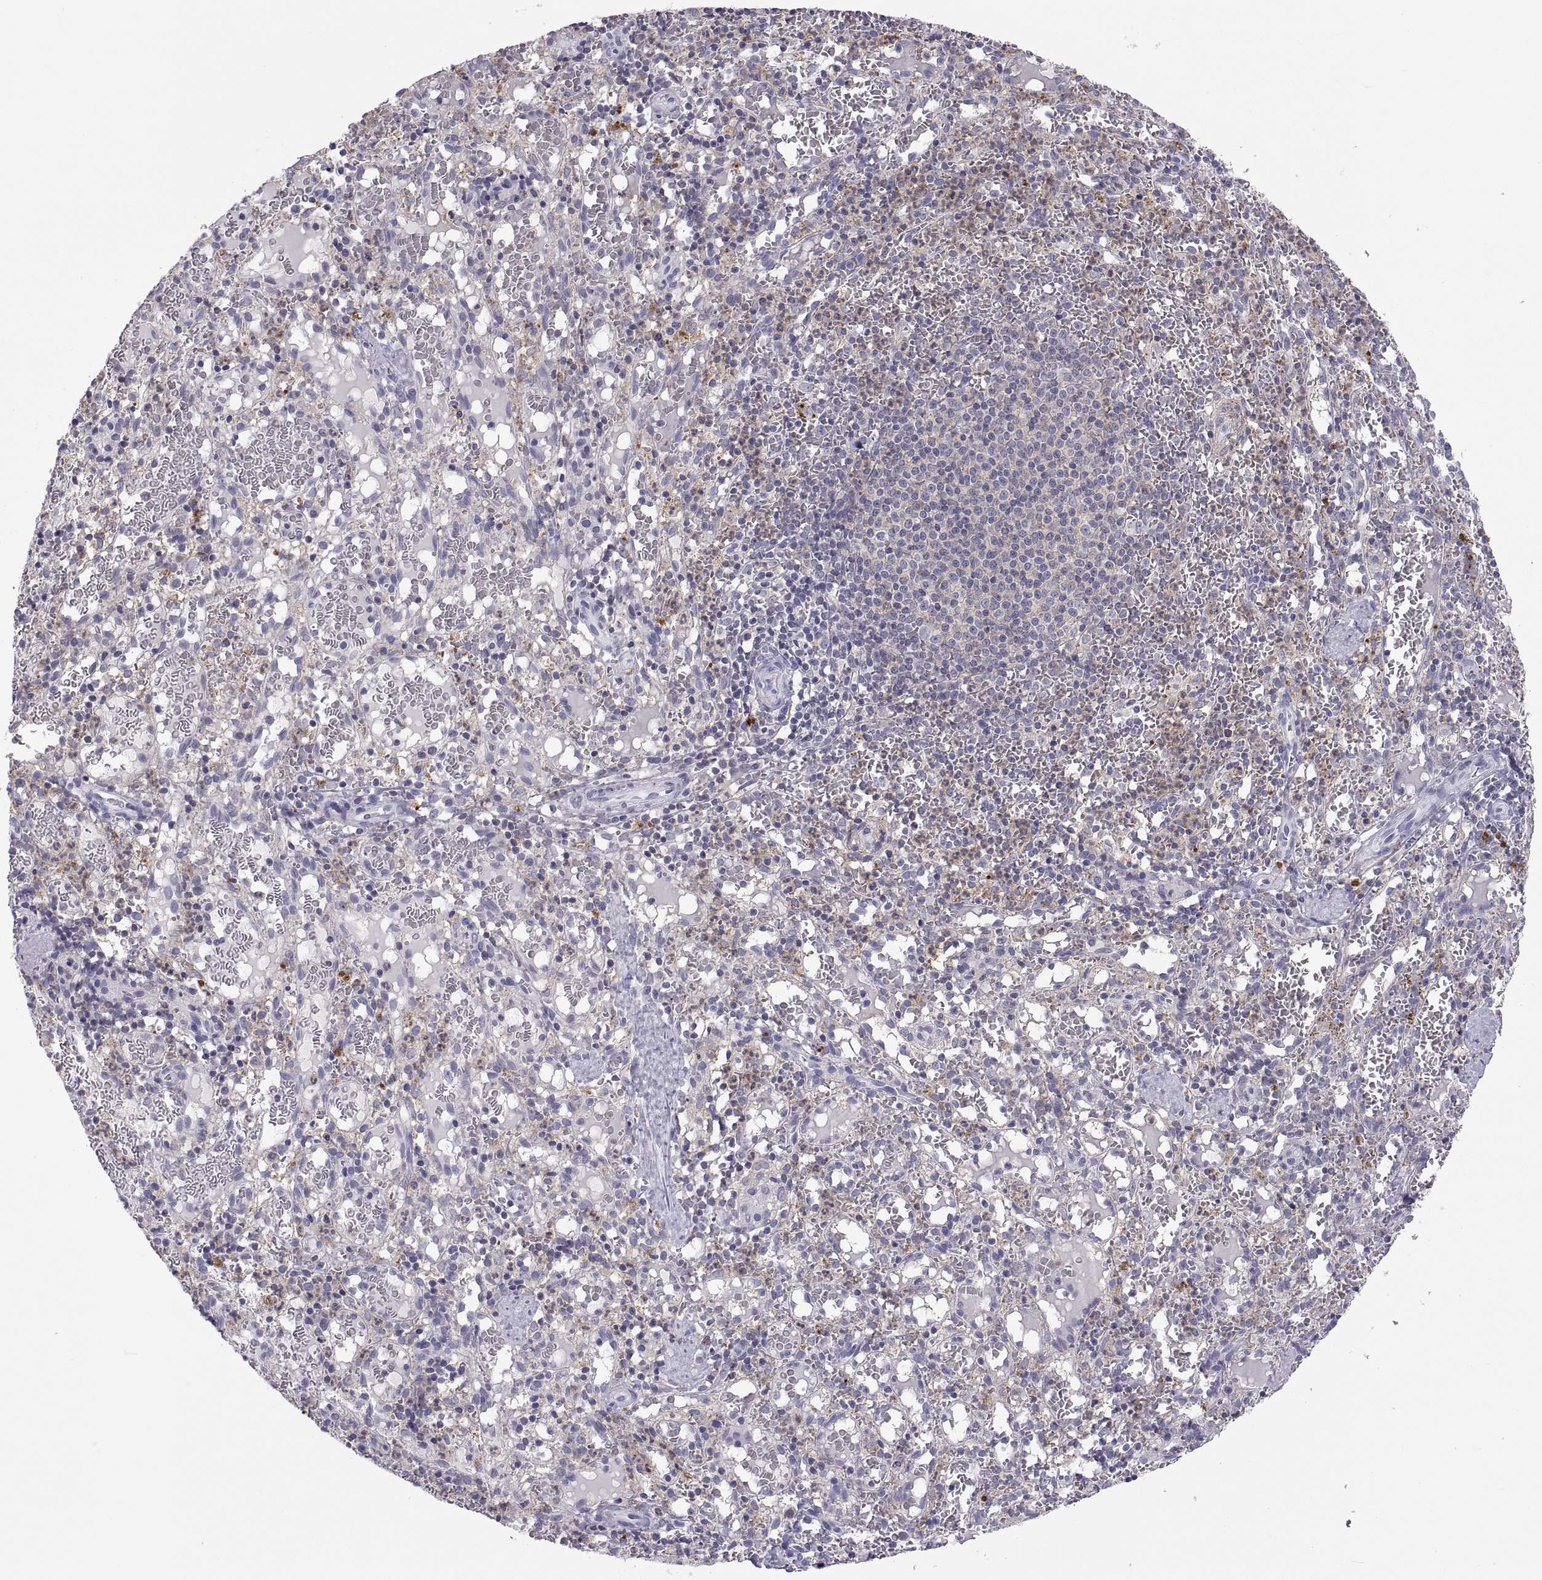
{"staining": {"intensity": "strong", "quantity": "<25%", "location": "cytoplasmic/membranous"}, "tissue": "spleen", "cell_type": "Cells in red pulp", "image_type": "normal", "snomed": [{"axis": "morphology", "description": "Normal tissue, NOS"}, {"axis": "topography", "description": "Spleen"}], "caption": "Spleen stained with DAB immunohistochemistry reveals medium levels of strong cytoplasmic/membranous positivity in about <25% of cells in red pulp.", "gene": "RGS19", "patient": {"sex": "male", "age": 11}}